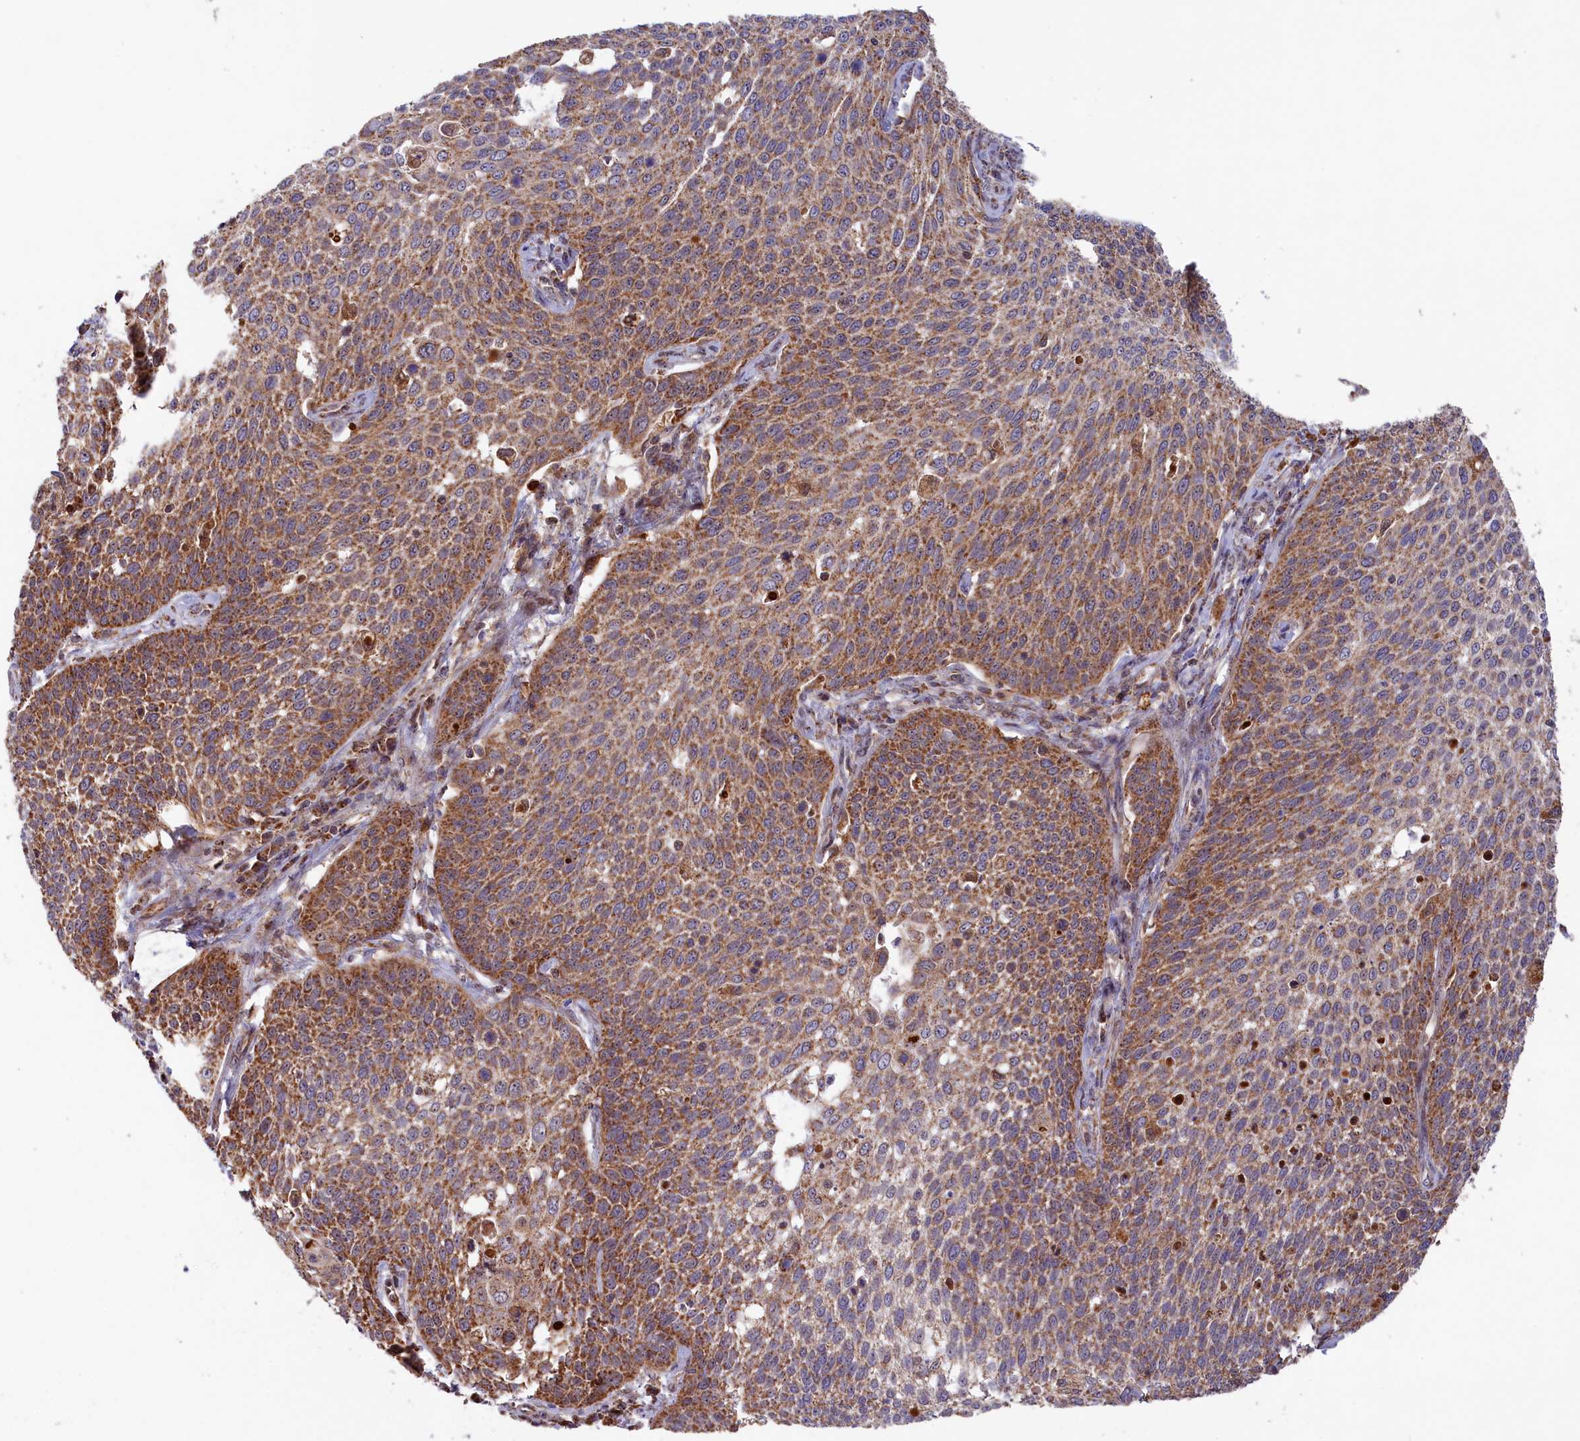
{"staining": {"intensity": "moderate", "quantity": ">75%", "location": "cytoplasmic/membranous"}, "tissue": "cervical cancer", "cell_type": "Tumor cells", "image_type": "cancer", "snomed": [{"axis": "morphology", "description": "Squamous cell carcinoma, NOS"}, {"axis": "topography", "description": "Cervix"}], "caption": "Tumor cells show medium levels of moderate cytoplasmic/membranous positivity in about >75% of cells in human squamous cell carcinoma (cervical).", "gene": "DUS3L", "patient": {"sex": "female", "age": 34}}